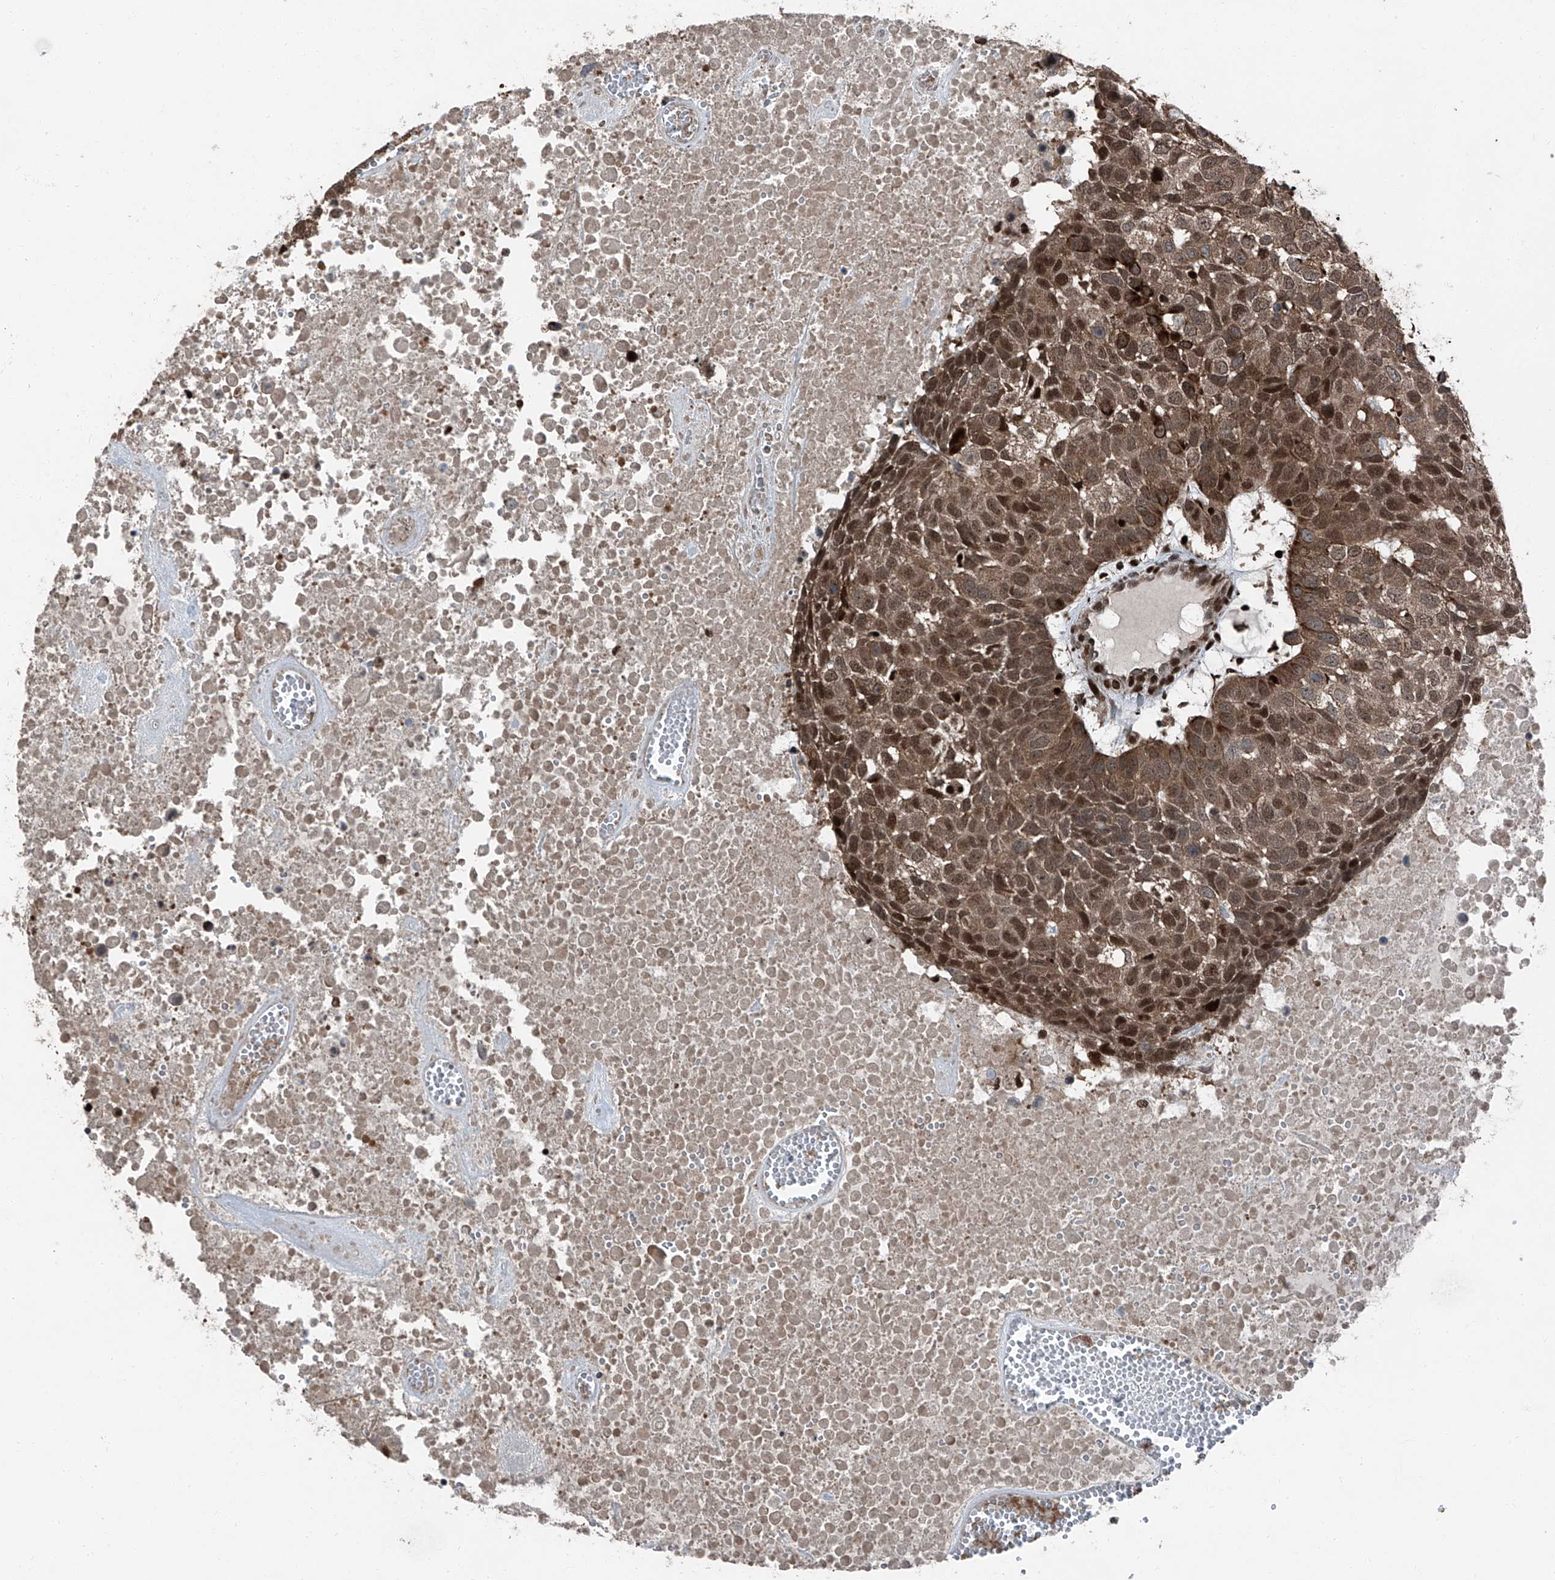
{"staining": {"intensity": "moderate", "quantity": ">75%", "location": "cytoplasmic/membranous,nuclear"}, "tissue": "head and neck cancer", "cell_type": "Tumor cells", "image_type": "cancer", "snomed": [{"axis": "morphology", "description": "Squamous cell carcinoma, NOS"}, {"axis": "topography", "description": "Head-Neck"}], "caption": "Moderate cytoplasmic/membranous and nuclear protein expression is seen in about >75% of tumor cells in head and neck squamous cell carcinoma.", "gene": "FKBP5", "patient": {"sex": "male", "age": 66}}